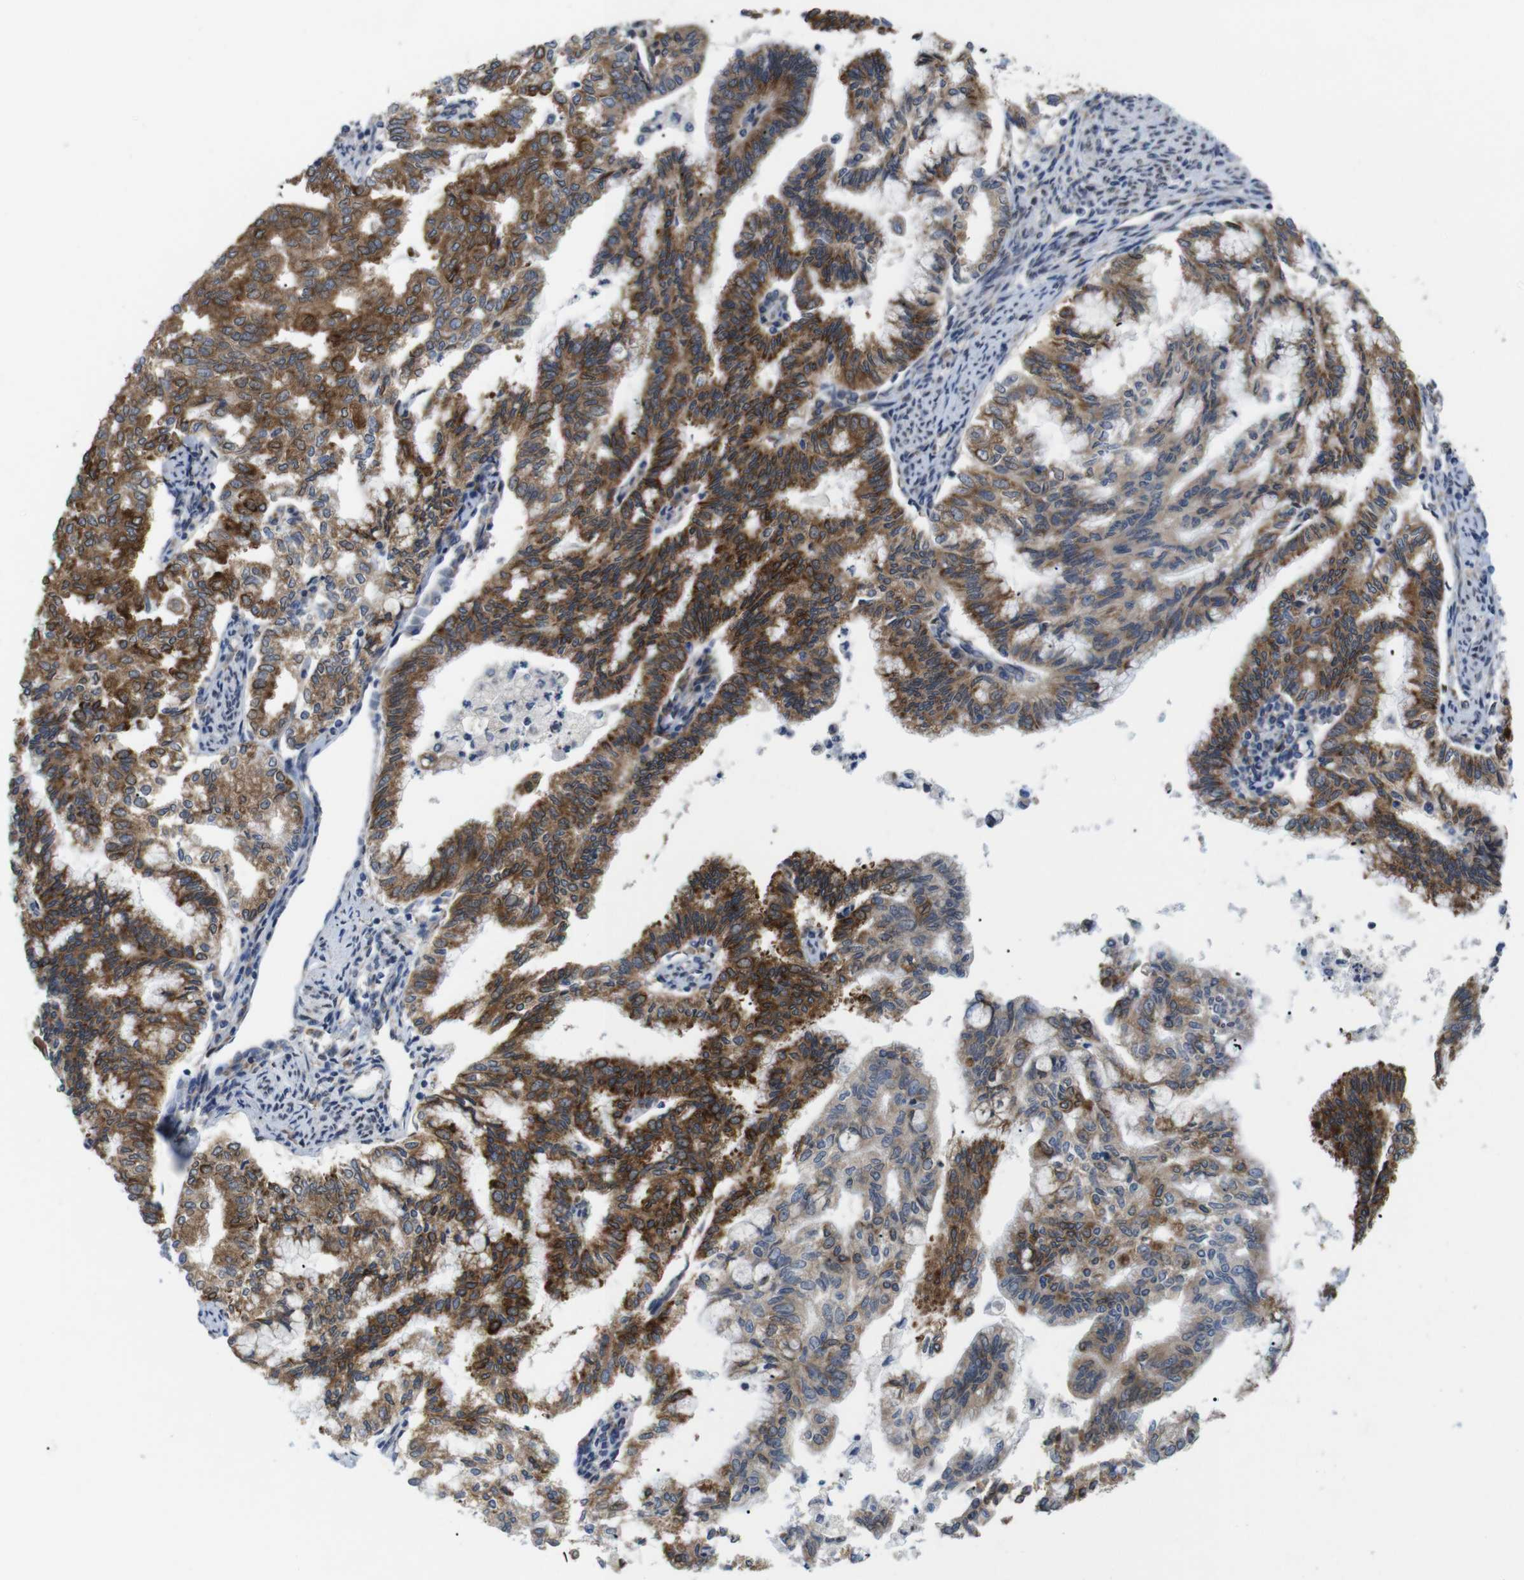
{"staining": {"intensity": "strong", "quantity": ">75%", "location": "cytoplasmic/membranous"}, "tissue": "endometrial cancer", "cell_type": "Tumor cells", "image_type": "cancer", "snomed": [{"axis": "morphology", "description": "Adenocarcinoma, NOS"}, {"axis": "topography", "description": "Endometrium"}], "caption": "This is a photomicrograph of immunohistochemistry staining of adenocarcinoma (endometrial), which shows strong staining in the cytoplasmic/membranous of tumor cells.", "gene": "HACD3", "patient": {"sex": "female", "age": 79}}